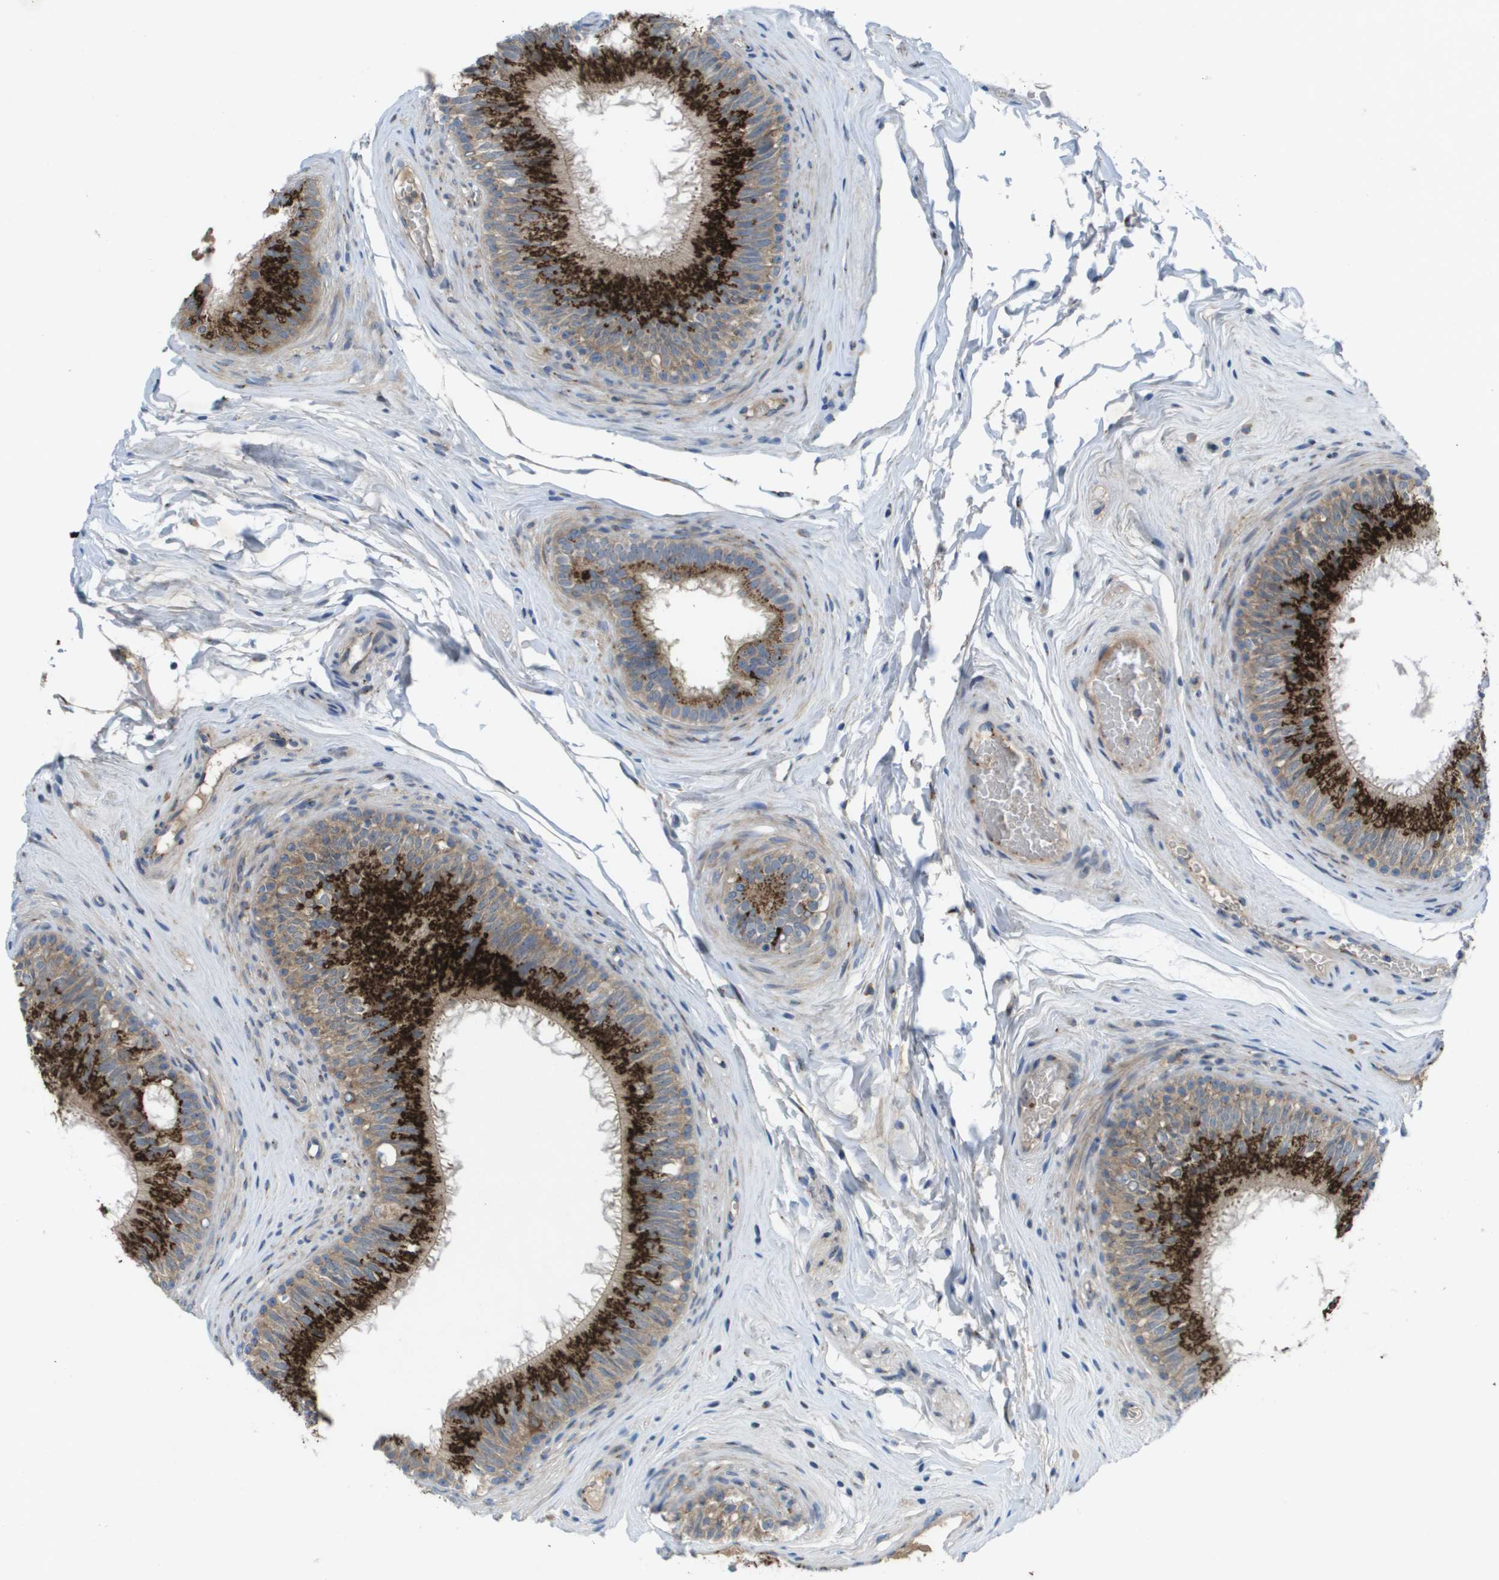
{"staining": {"intensity": "strong", "quantity": ">75%", "location": "cytoplasmic/membranous"}, "tissue": "epididymis", "cell_type": "Glandular cells", "image_type": "normal", "snomed": [{"axis": "morphology", "description": "Normal tissue, NOS"}, {"axis": "topography", "description": "Testis"}, {"axis": "topography", "description": "Epididymis"}], "caption": "Immunohistochemistry (DAB) staining of unremarkable human epididymis shows strong cytoplasmic/membranous protein expression in approximately >75% of glandular cells.", "gene": "QSOX2", "patient": {"sex": "male", "age": 36}}